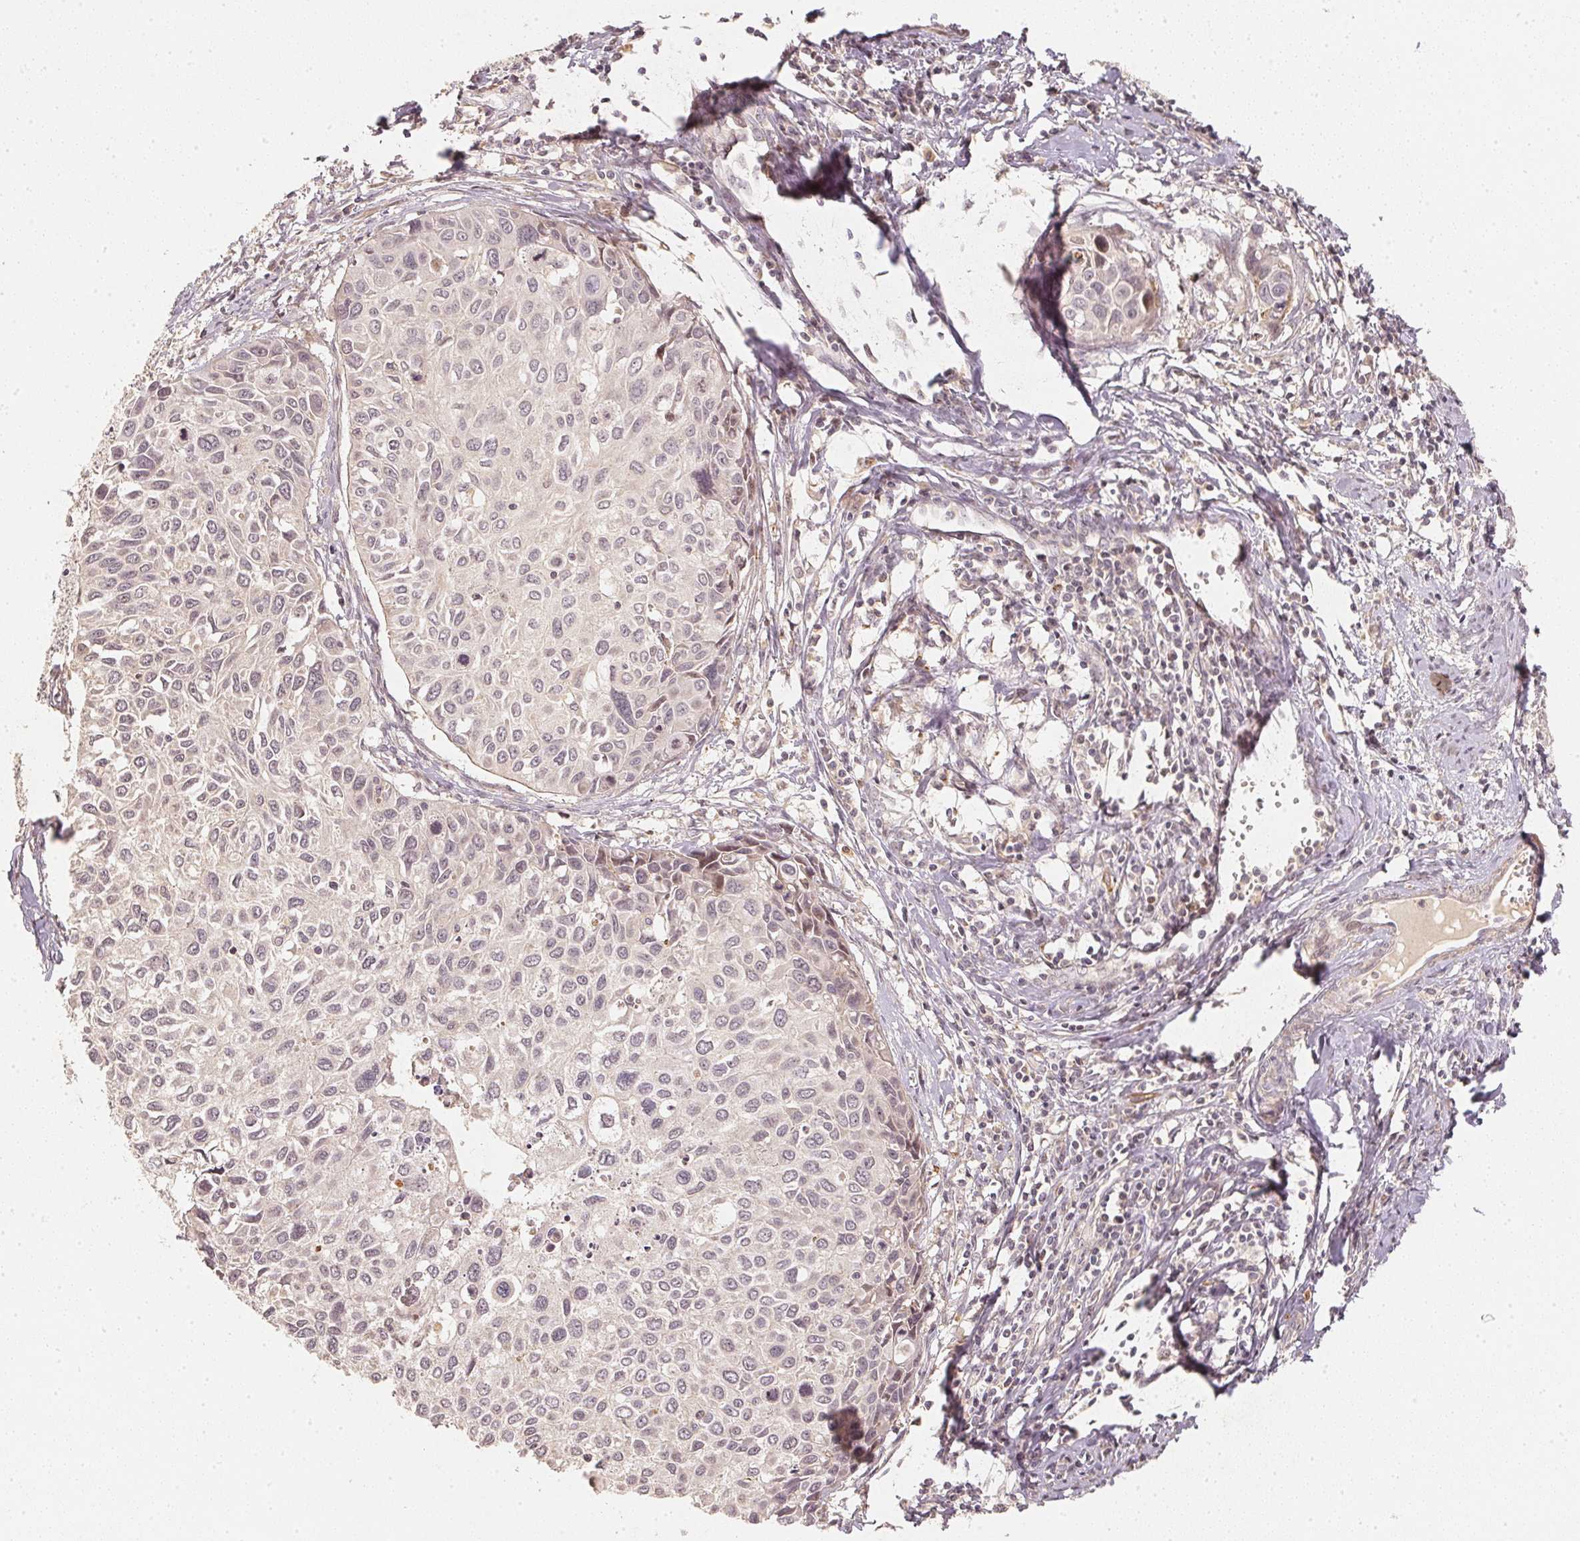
{"staining": {"intensity": "negative", "quantity": "none", "location": "none"}, "tissue": "cervical cancer", "cell_type": "Tumor cells", "image_type": "cancer", "snomed": [{"axis": "morphology", "description": "Squamous cell carcinoma, NOS"}, {"axis": "topography", "description": "Cervix"}], "caption": "Cervical cancer stained for a protein using immunohistochemistry (IHC) shows no expression tumor cells.", "gene": "SERPINE1", "patient": {"sex": "female", "age": 50}}